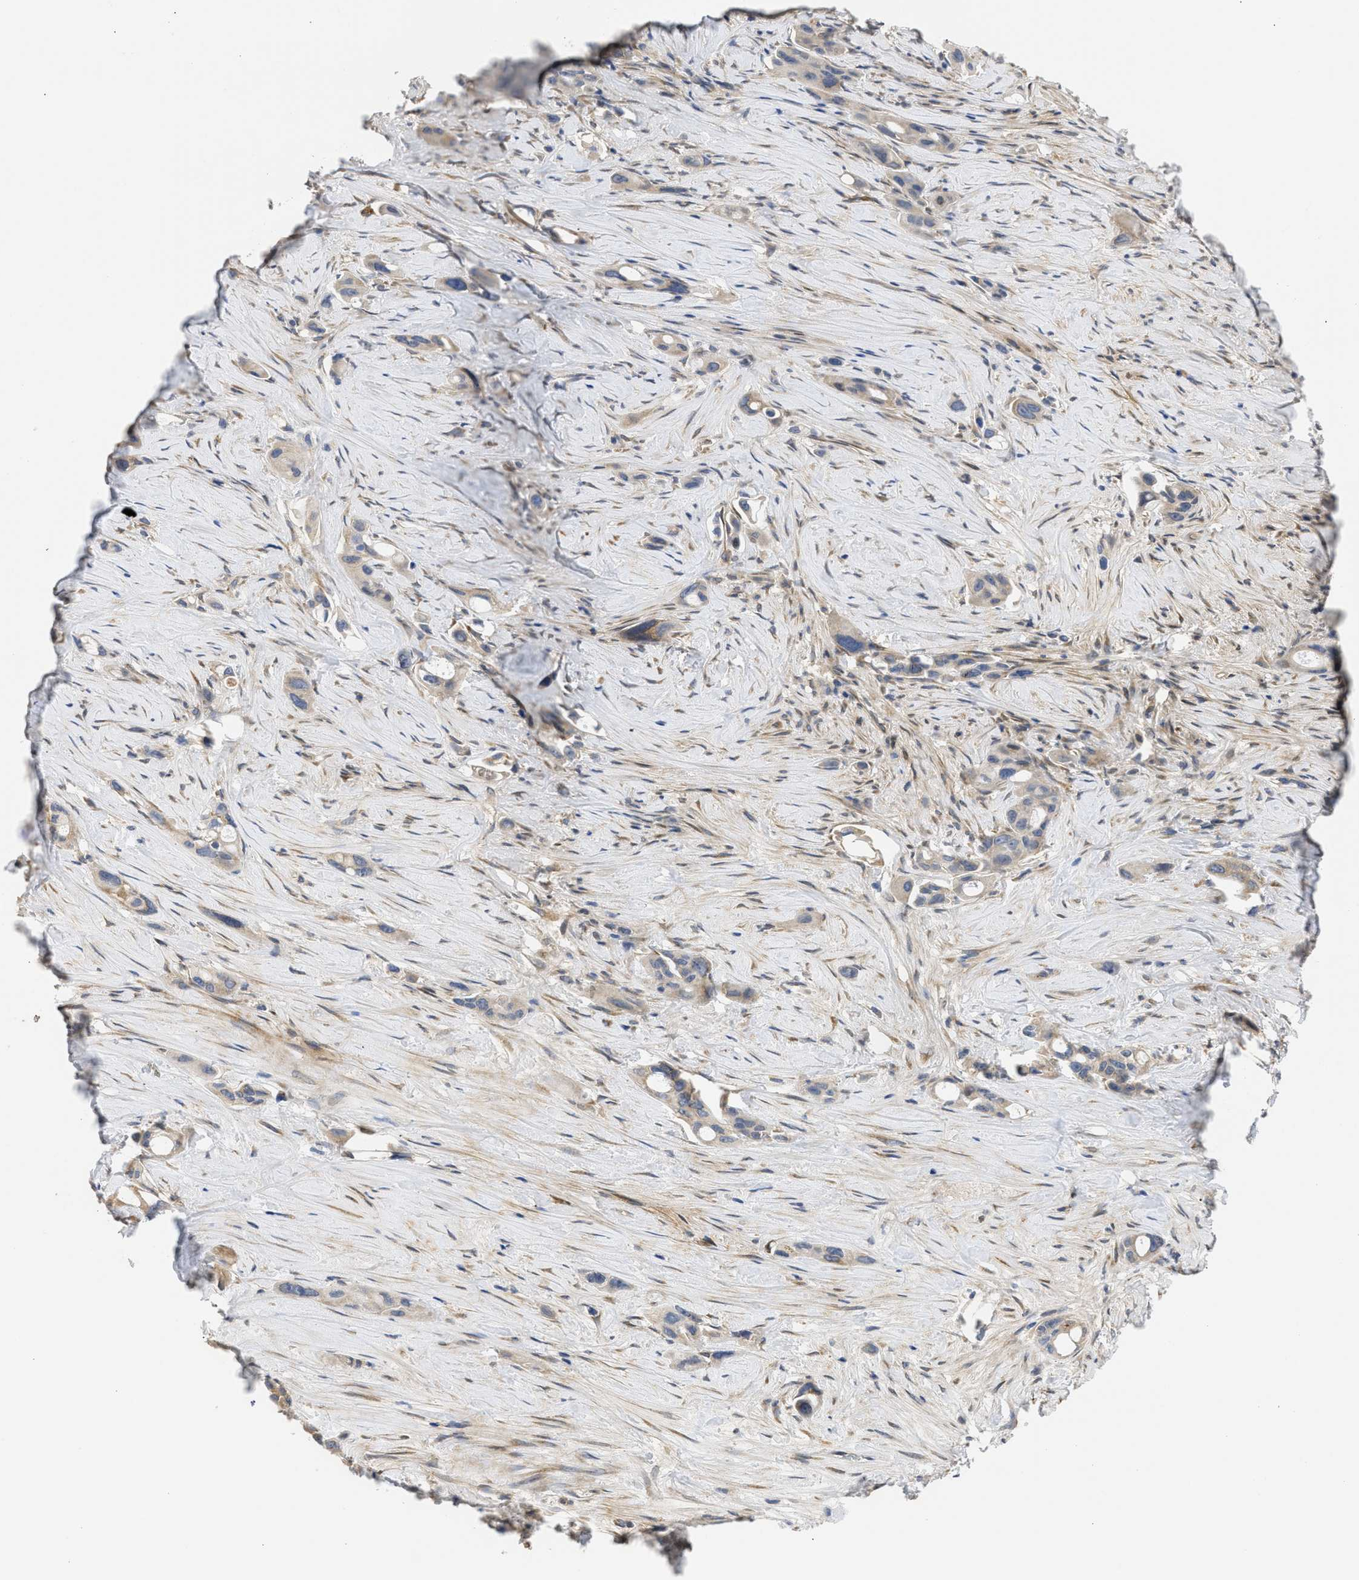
{"staining": {"intensity": "weak", "quantity": ">75%", "location": "cytoplasmic/membranous"}, "tissue": "pancreatic cancer", "cell_type": "Tumor cells", "image_type": "cancer", "snomed": [{"axis": "morphology", "description": "Adenocarcinoma, NOS"}, {"axis": "topography", "description": "Pancreas"}], "caption": "Weak cytoplasmic/membranous staining for a protein is identified in about >75% of tumor cells of pancreatic cancer using immunohistochemistry.", "gene": "TMED1", "patient": {"sex": "male", "age": 53}}